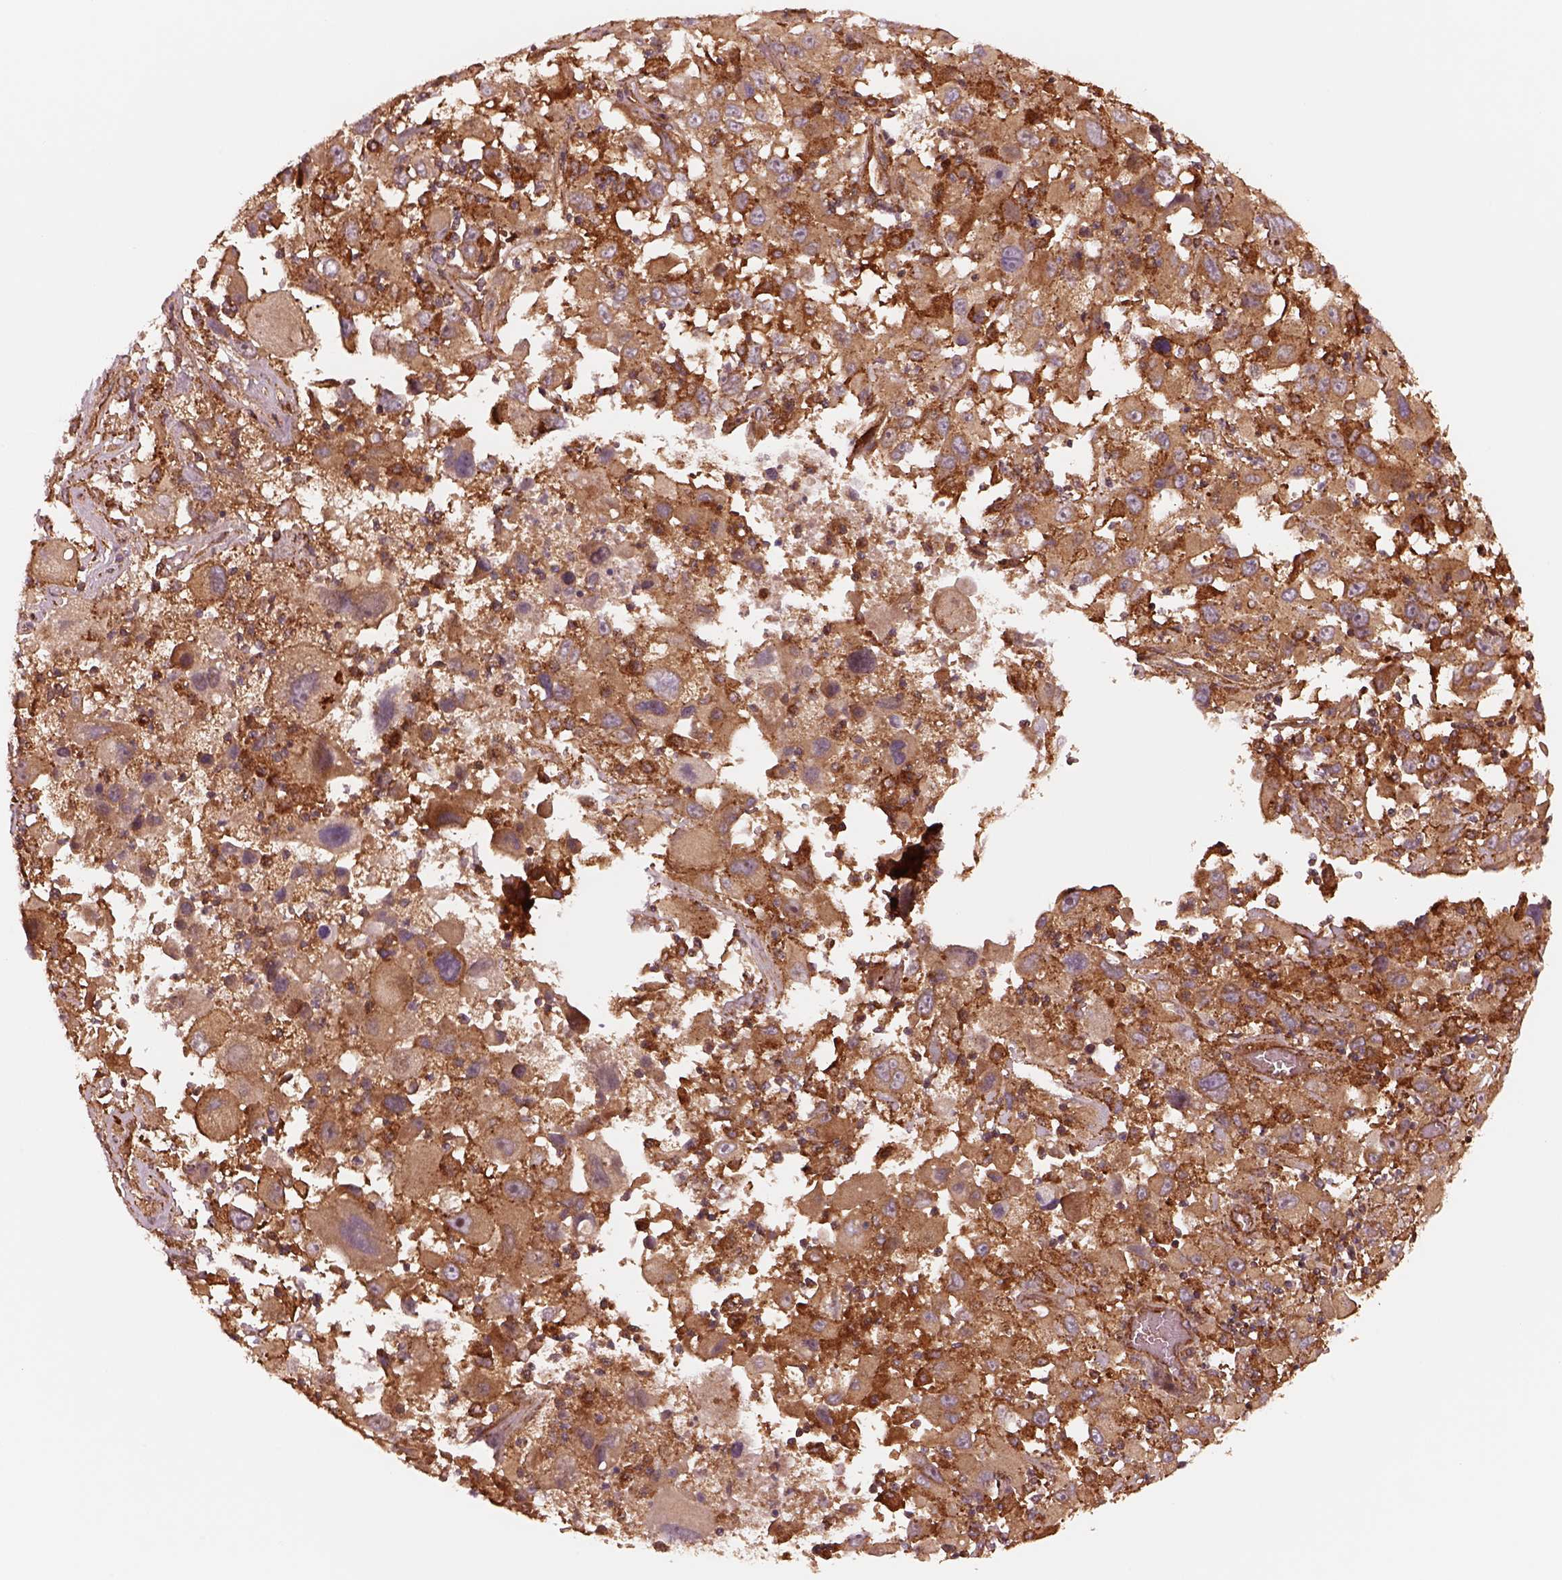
{"staining": {"intensity": "strong", "quantity": "25%-75%", "location": "cytoplasmic/membranous"}, "tissue": "melanoma", "cell_type": "Tumor cells", "image_type": "cancer", "snomed": [{"axis": "morphology", "description": "Malignant melanoma, Metastatic site"}, {"axis": "topography", "description": "Soft tissue"}], "caption": "An IHC image of neoplastic tissue is shown. Protein staining in brown highlights strong cytoplasmic/membranous positivity in malignant melanoma (metastatic site) within tumor cells. (brown staining indicates protein expression, while blue staining denotes nuclei).", "gene": "WASHC2A", "patient": {"sex": "male", "age": 50}}